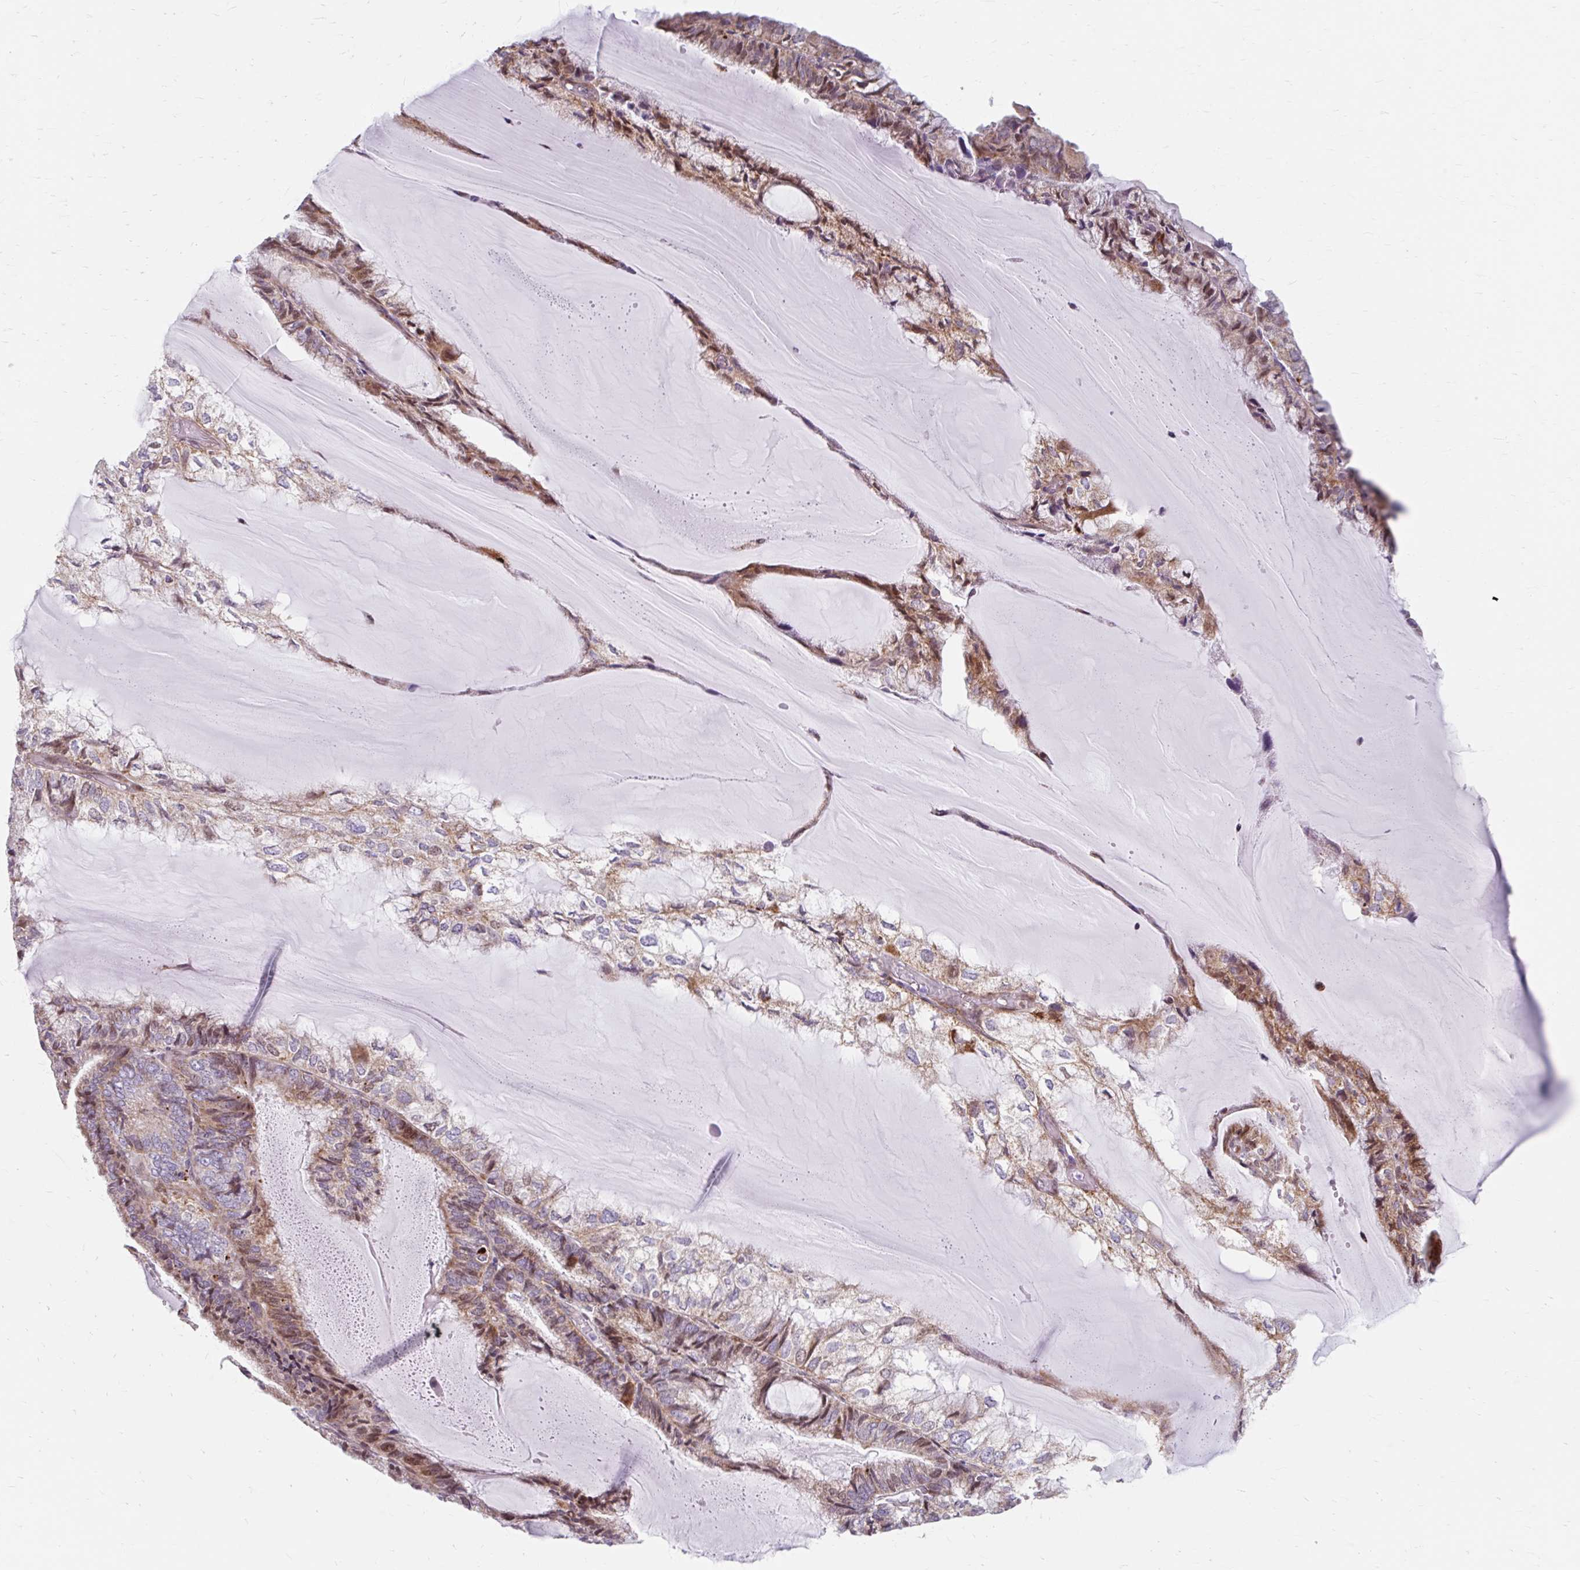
{"staining": {"intensity": "moderate", "quantity": ">75%", "location": "cytoplasmic/membranous,nuclear"}, "tissue": "endometrial cancer", "cell_type": "Tumor cells", "image_type": "cancer", "snomed": [{"axis": "morphology", "description": "Adenocarcinoma, NOS"}, {"axis": "topography", "description": "Endometrium"}], "caption": "Protein staining of adenocarcinoma (endometrial) tissue reveals moderate cytoplasmic/membranous and nuclear staining in about >75% of tumor cells.", "gene": "BEAN1", "patient": {"sex": "female", "age": 81}}